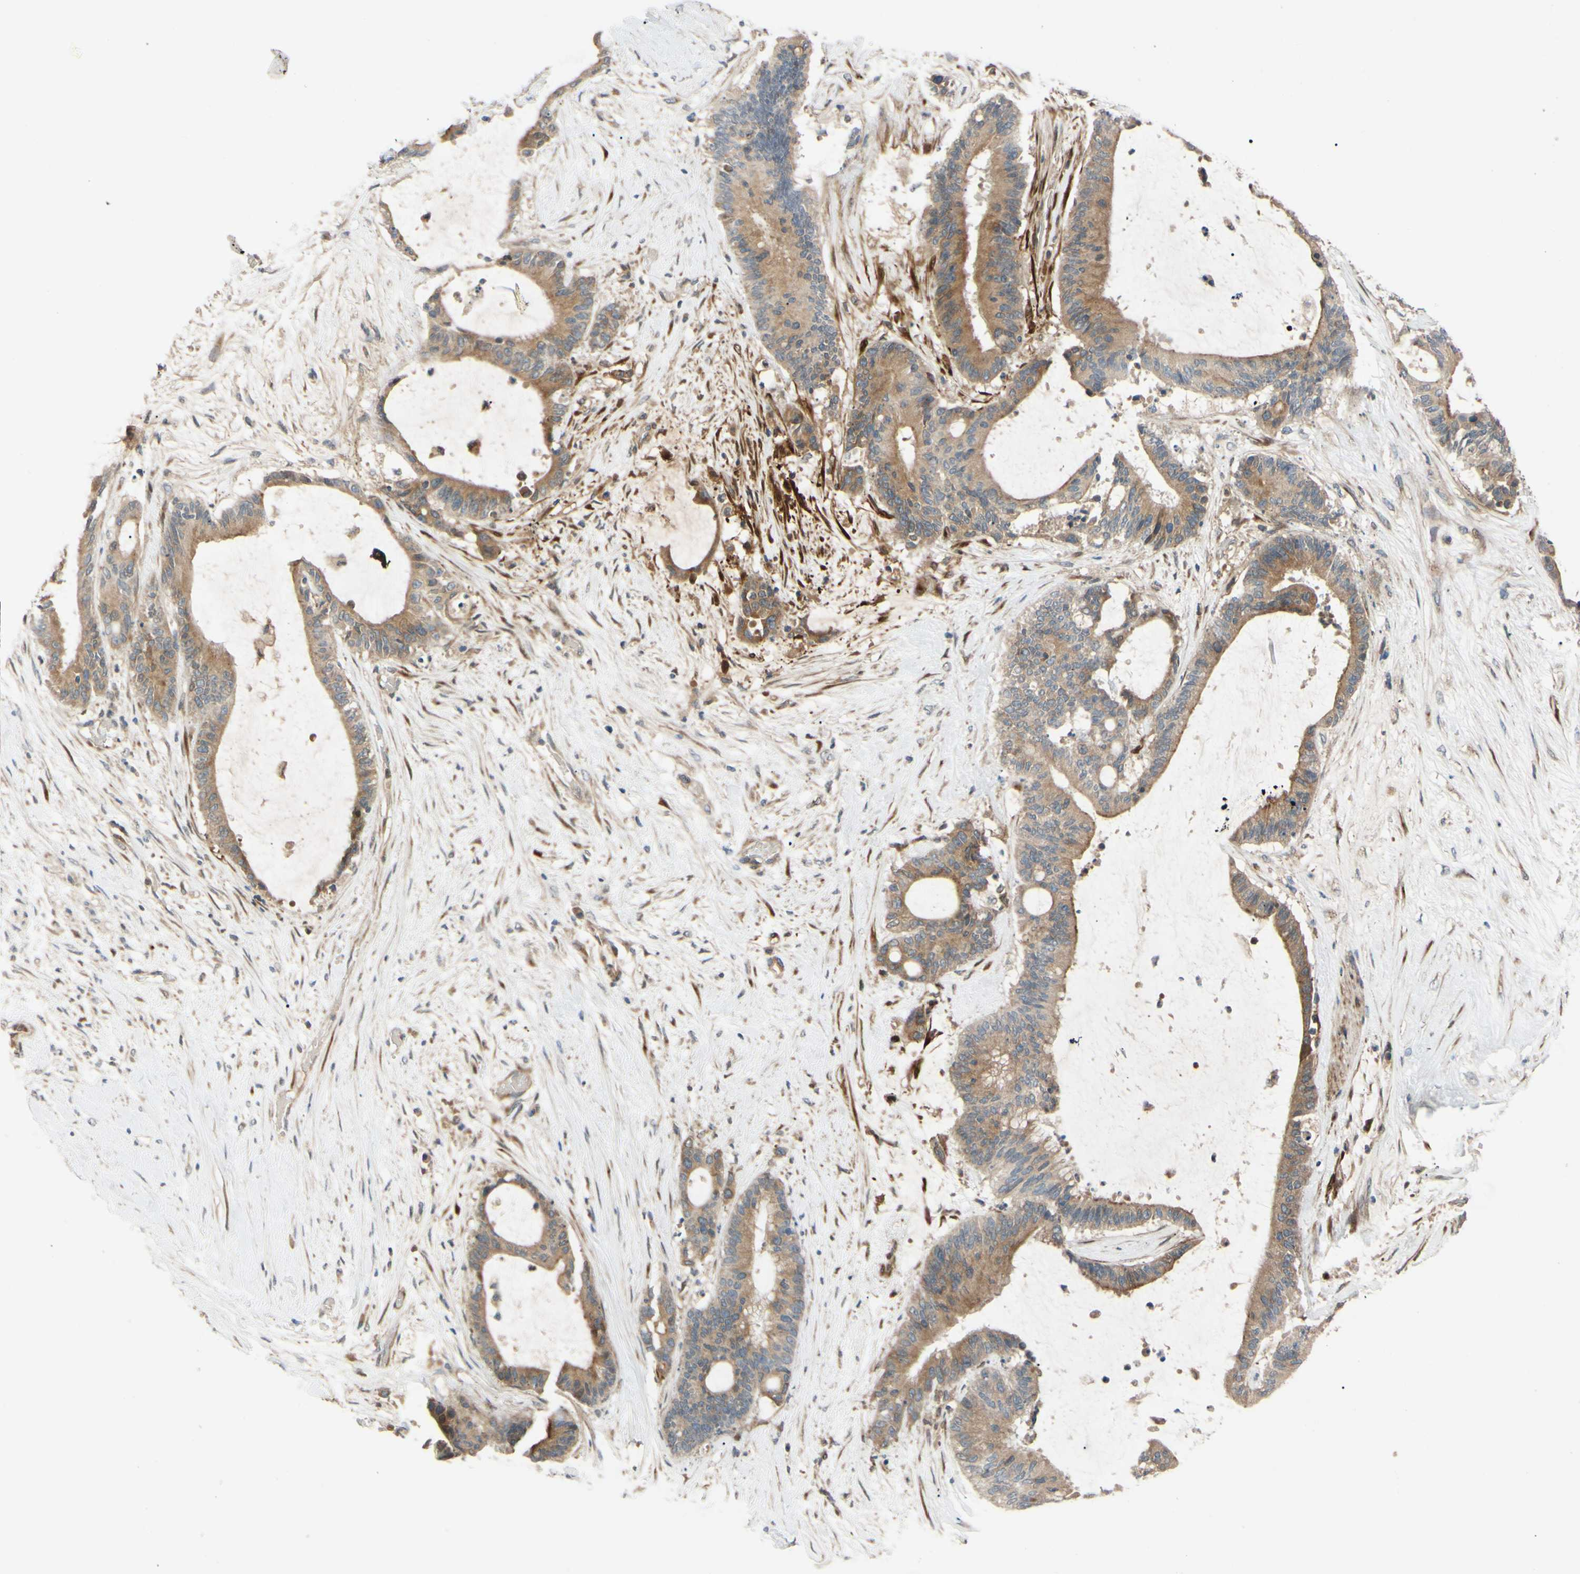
{"staining": {"intensity": "moderate", "quantity": ">75%", "location": "cytoplasmic/membranous"}, "tissue": "liver cancer", "cell_type": "Tumor cells", "image_type": "cancer", "snomed": [{"axis": "morphology", "description": "Cholangiocarcinoma"}, {"axis": "topography", "description": "Liver"}], "caption": "Liver cancer (cholangiocarcinoma) stained for a protein reveals moderate cytoplasmic/membranous positivity in tumor cells. The staining is performed using DAB (3,3'-diaminobenzidine) brown chromogen to label protein expression. The nuclei are counter-stained blue using hematoxylin.", "gene": "SPTLC1", "patient": {"sex": "female", "age": 73}}